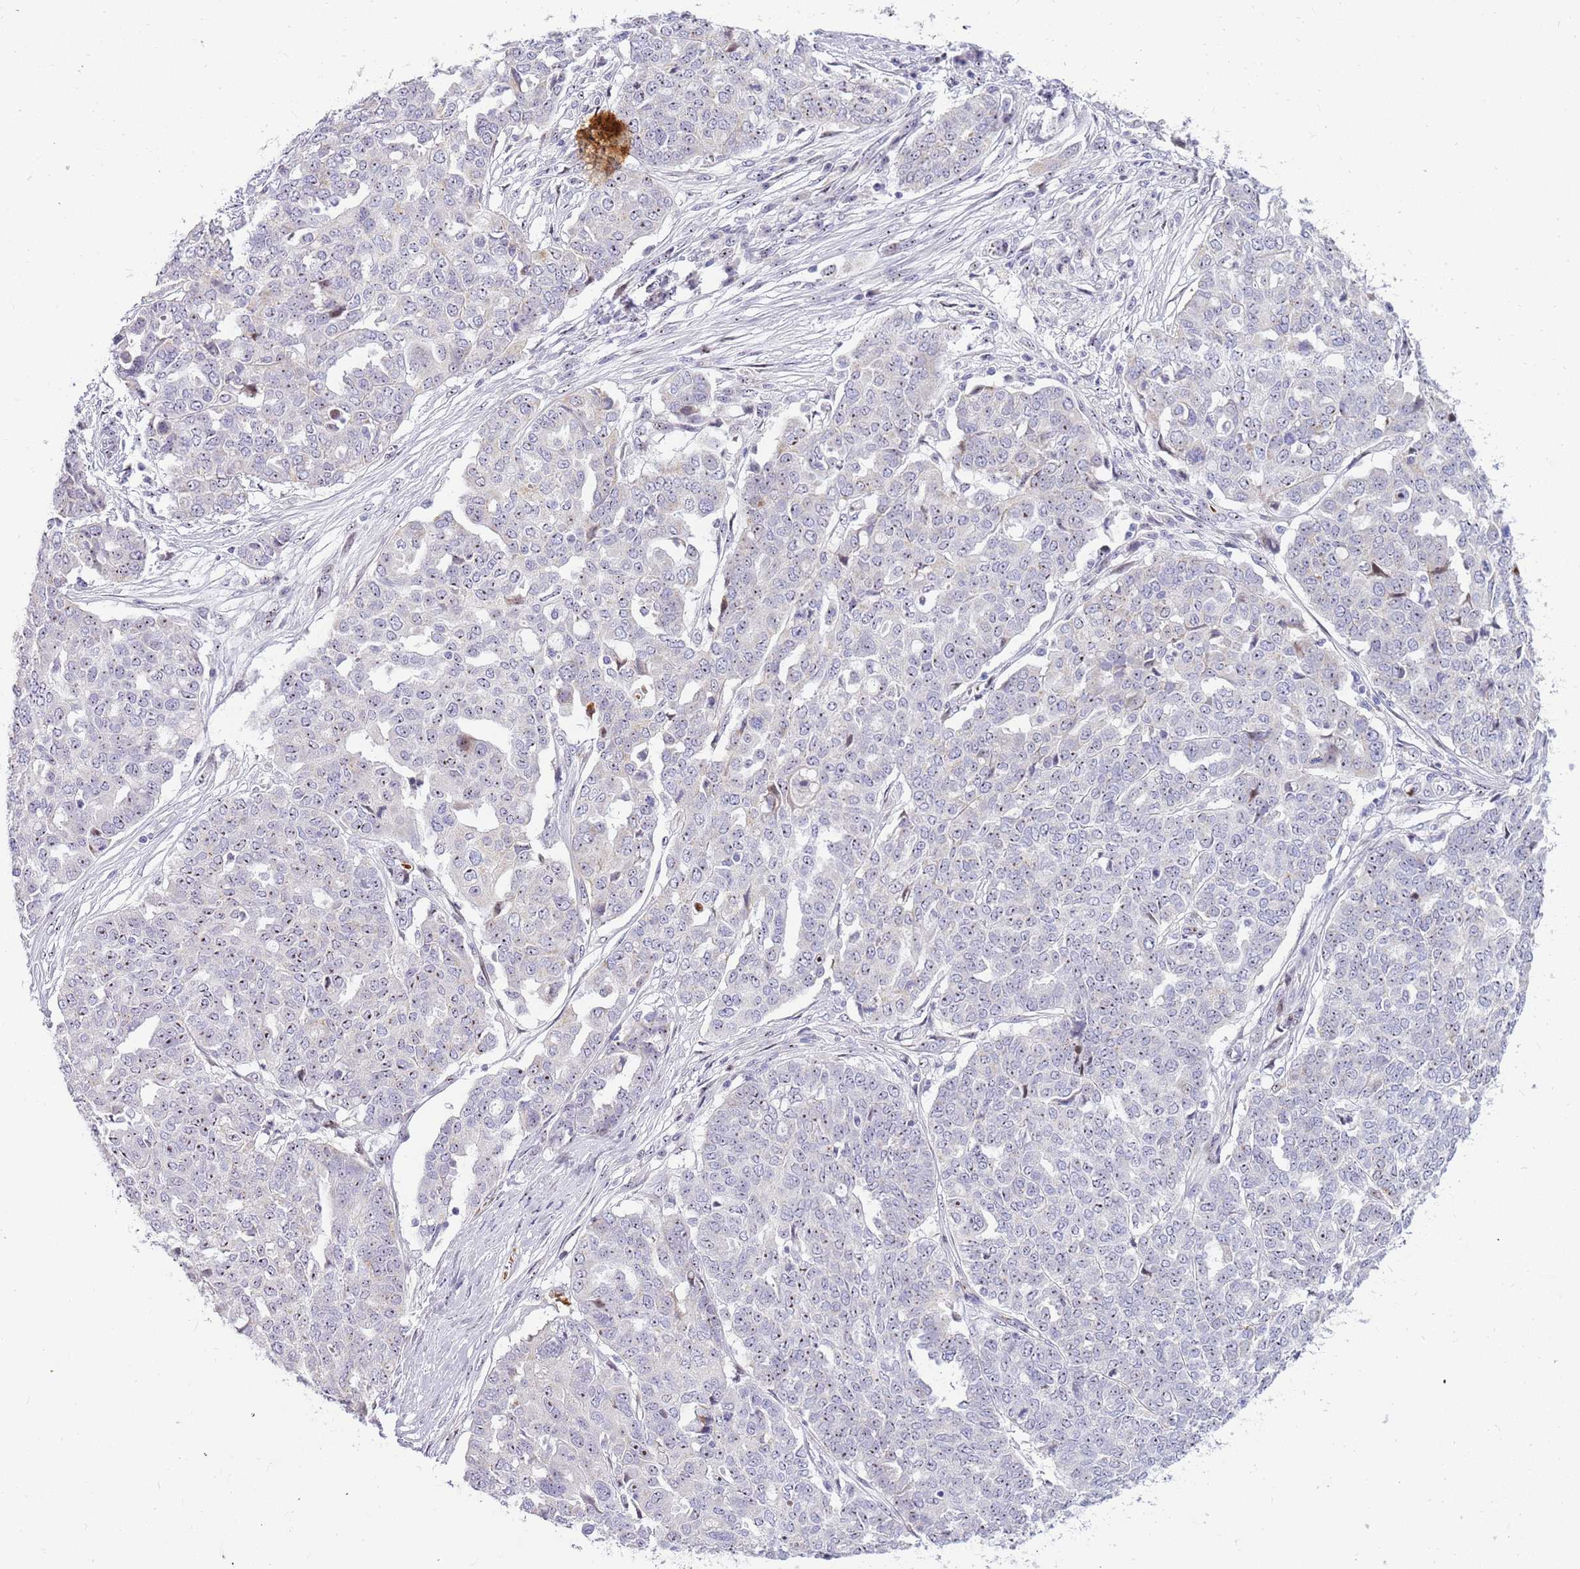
{"staining": {"intensity": "negative", "quantity": "none", "location": "none"}, "tissue": "ovarian cancer", "cell_type": "Tumor cells", "image_type": "cancer", "snomed": [{"axis": "morphology", "description": "Cystadenocarcinoma, serous, NOS"}, {"axis": "topography", "description": "Soft tissue"}, {"axis": "topography", "description": "Ovary"}], "caption": "Histopathology image shows no protein positivity in tumor cells of ovarian serous cystadenocarcinoma tissue.", "gene": "DNAJA3", "patient": {"sex": "female", "age": 57}}